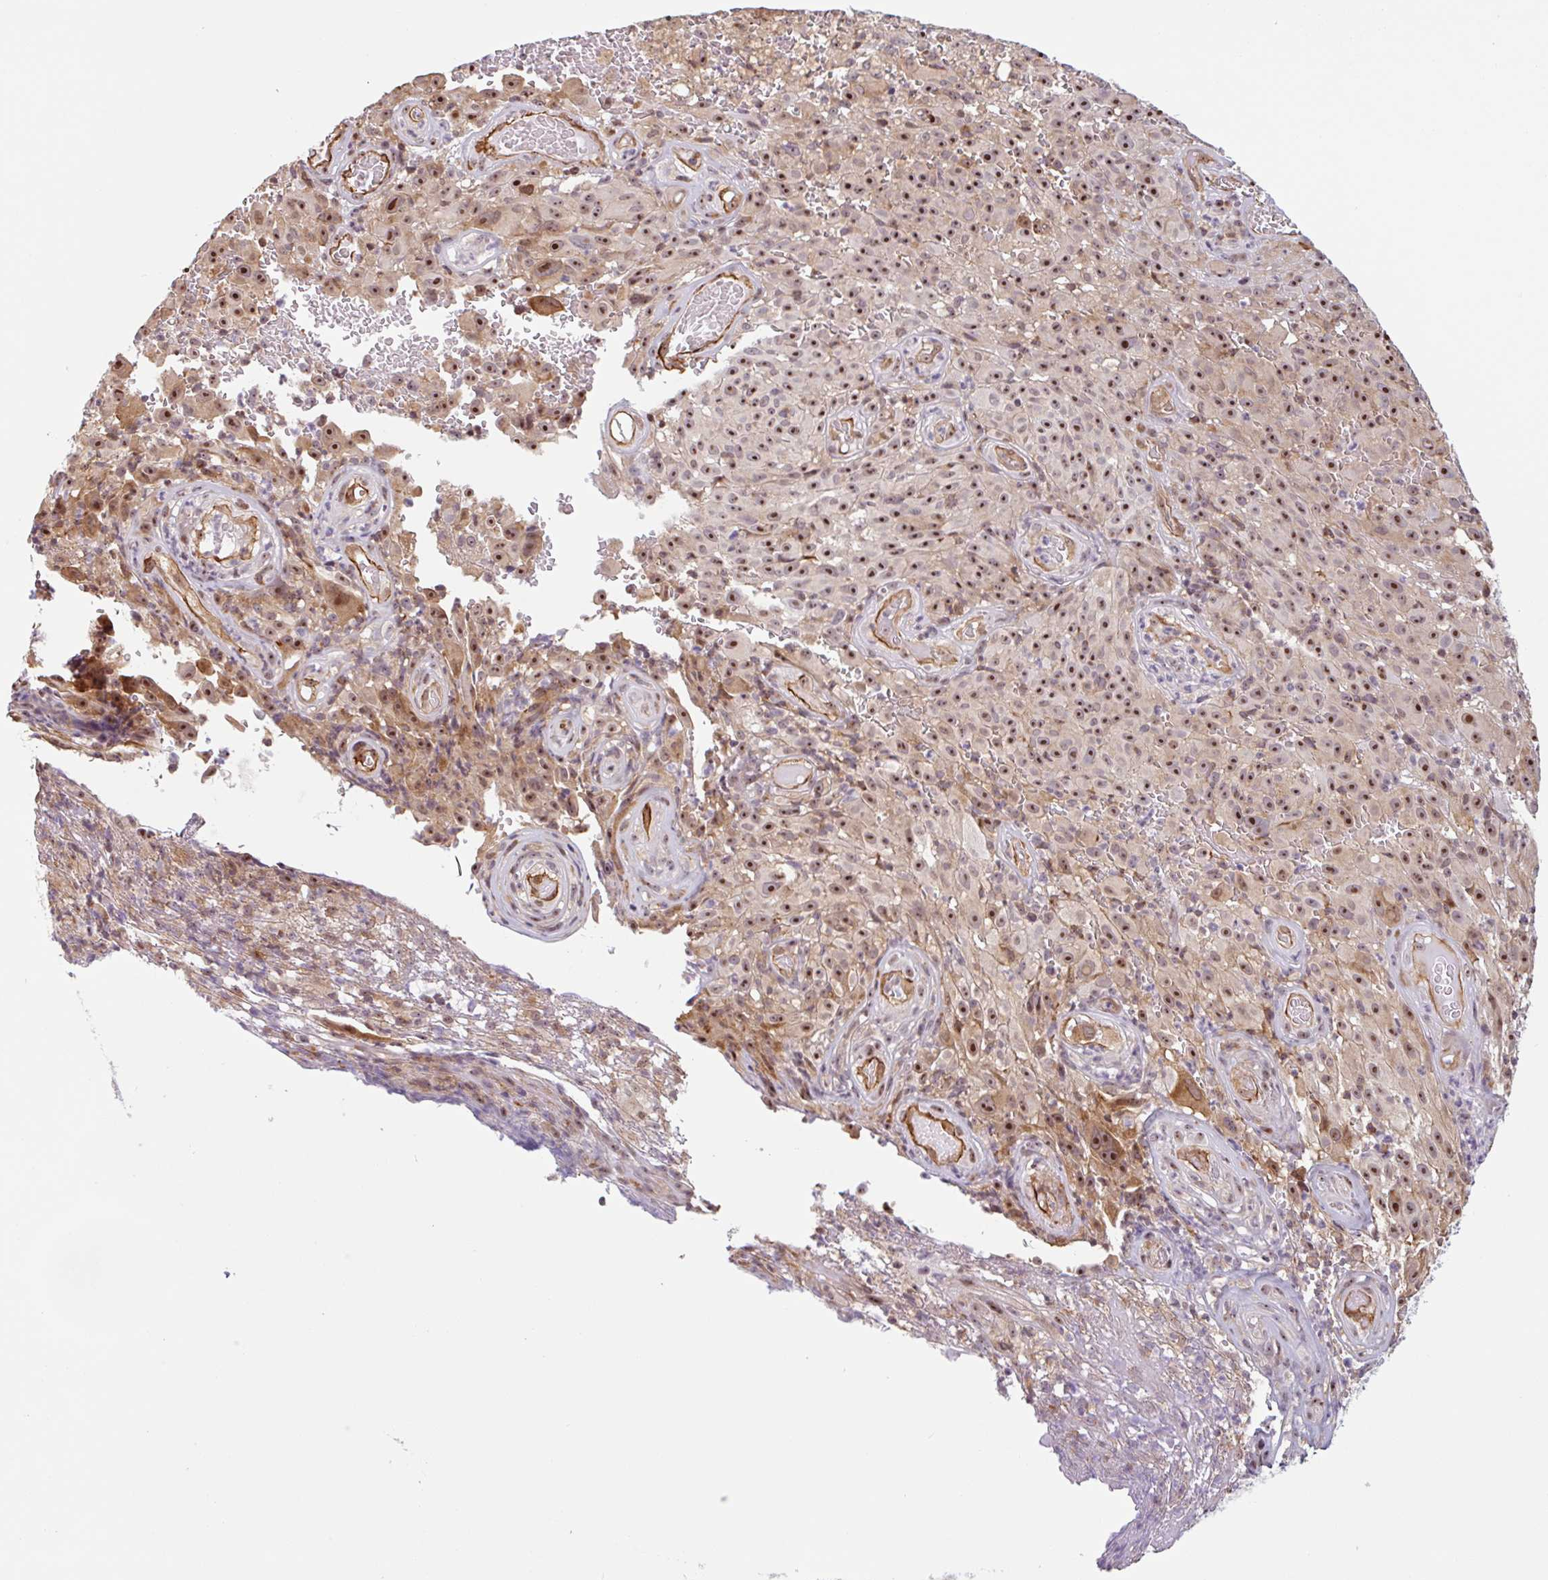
{"staining": {"intensity": "strong", "quantity": ">75%", "location": "nuclear"}, "tissue": "melanoma", "cell_type": "Tumor cells", "image_type": "cancer", "snomed": [{"axis": "morphology", "description": "Malignant melanoma, NOS"}, {"axis": "topography", "description": "Skin"}], "caption": "There is high levels of strong nuclear expression in tumor cells of melanoma, as demonstrated by immunohistochemical staining (brown color).", "gene": "ZNF689", "patient": {"sex": "female", "age": 82}}